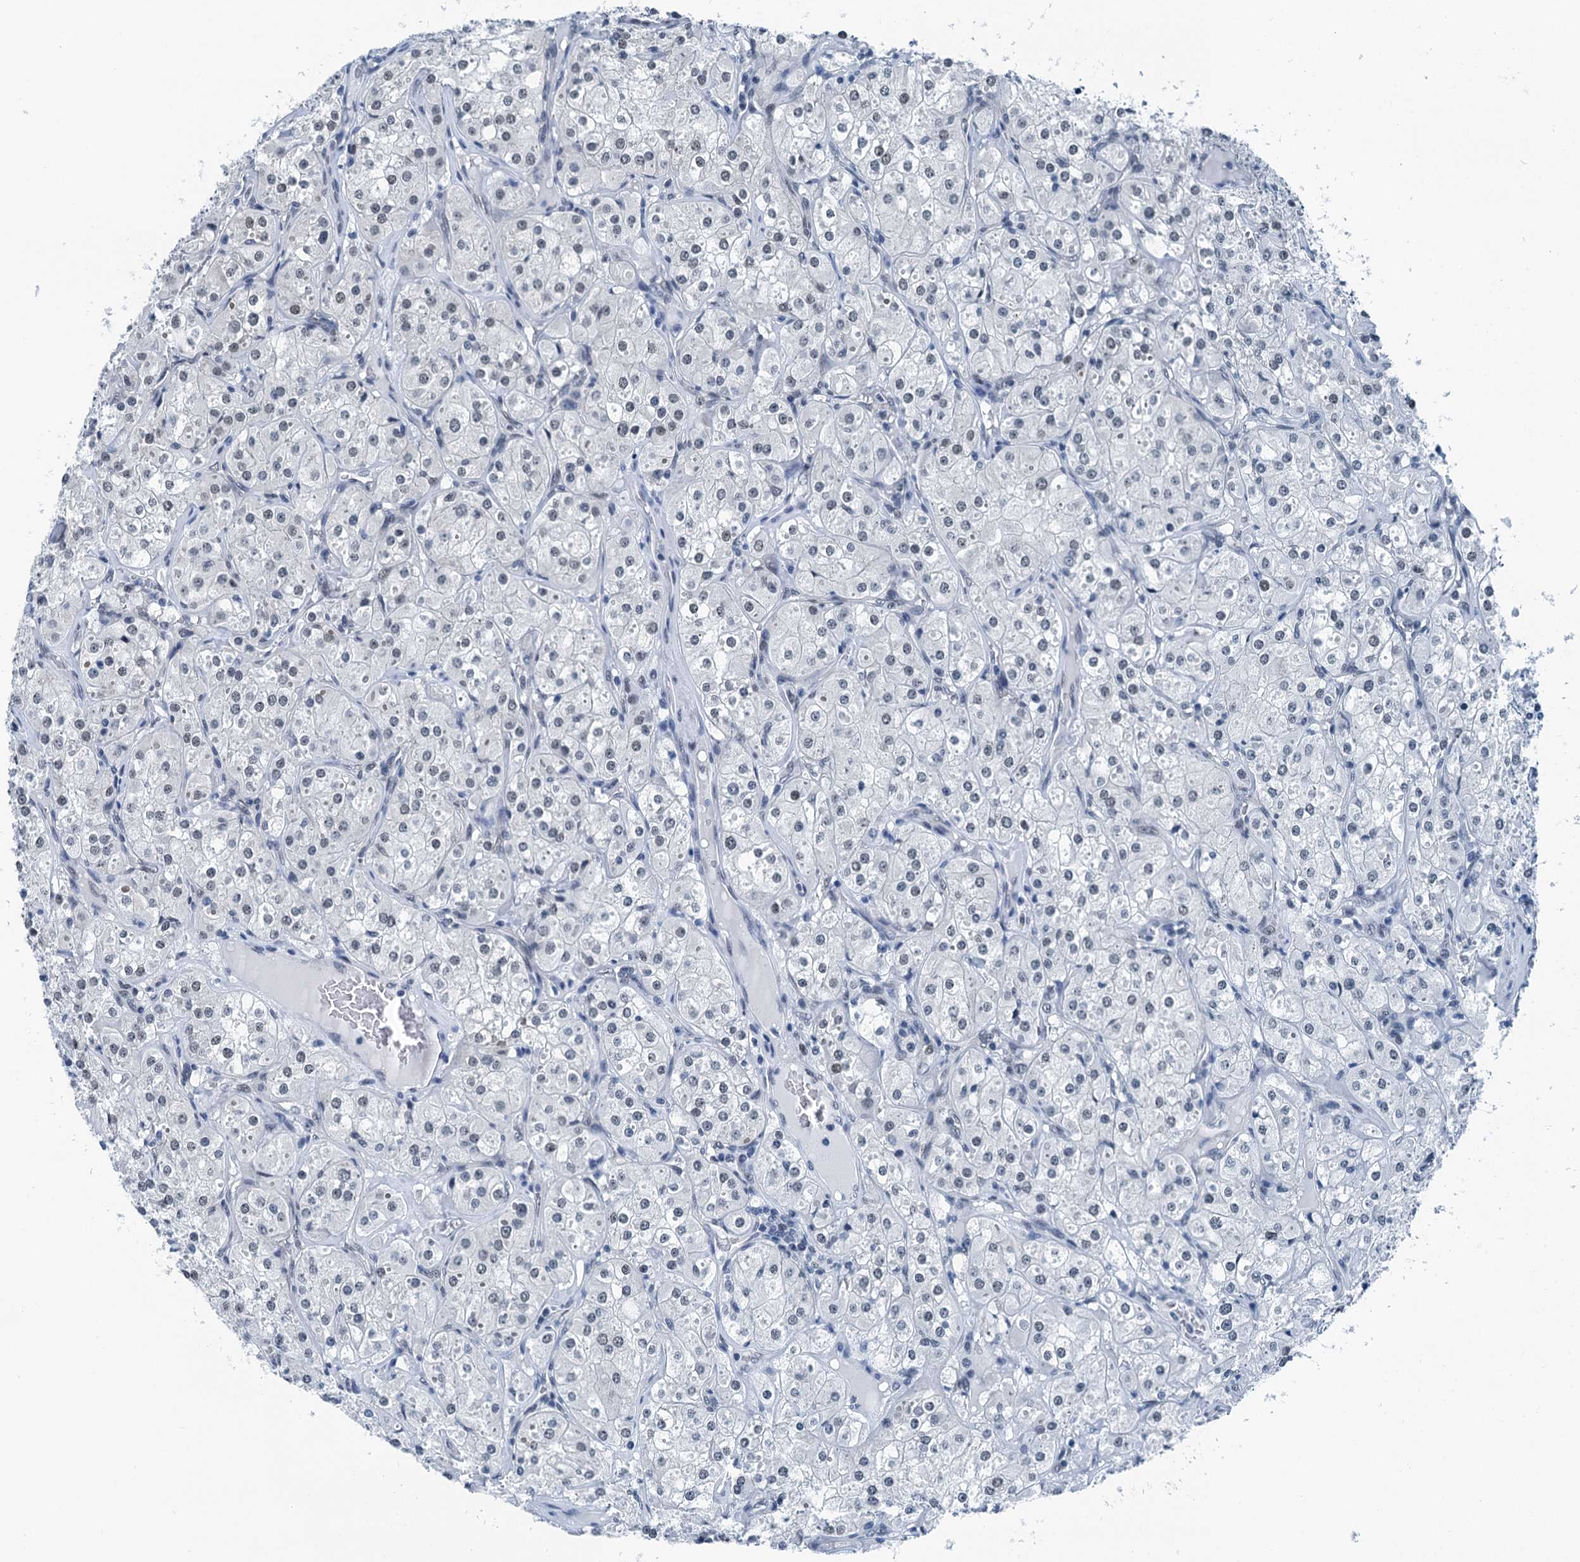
{"staining": {"intensity": "negative", "quantity": "none", "location": "none"}, "tissue": "renal cancer", "cell_type": "Tumor cells", "image_type": "cancer", "snomed": [{"axis": "morphology", "description": "Adenocarcinoma, NOS"}, {"axis": "topography", "description": "Kidney"}], "caption": "Immunohistochemistry (IHC) image of neoplastic tissue: renal adenocarcinoma stained with DAB reveals no significant protein staining in tumor cells.", "gene": "TRPT1", "patient": {"sex": "male", "age": 77}}